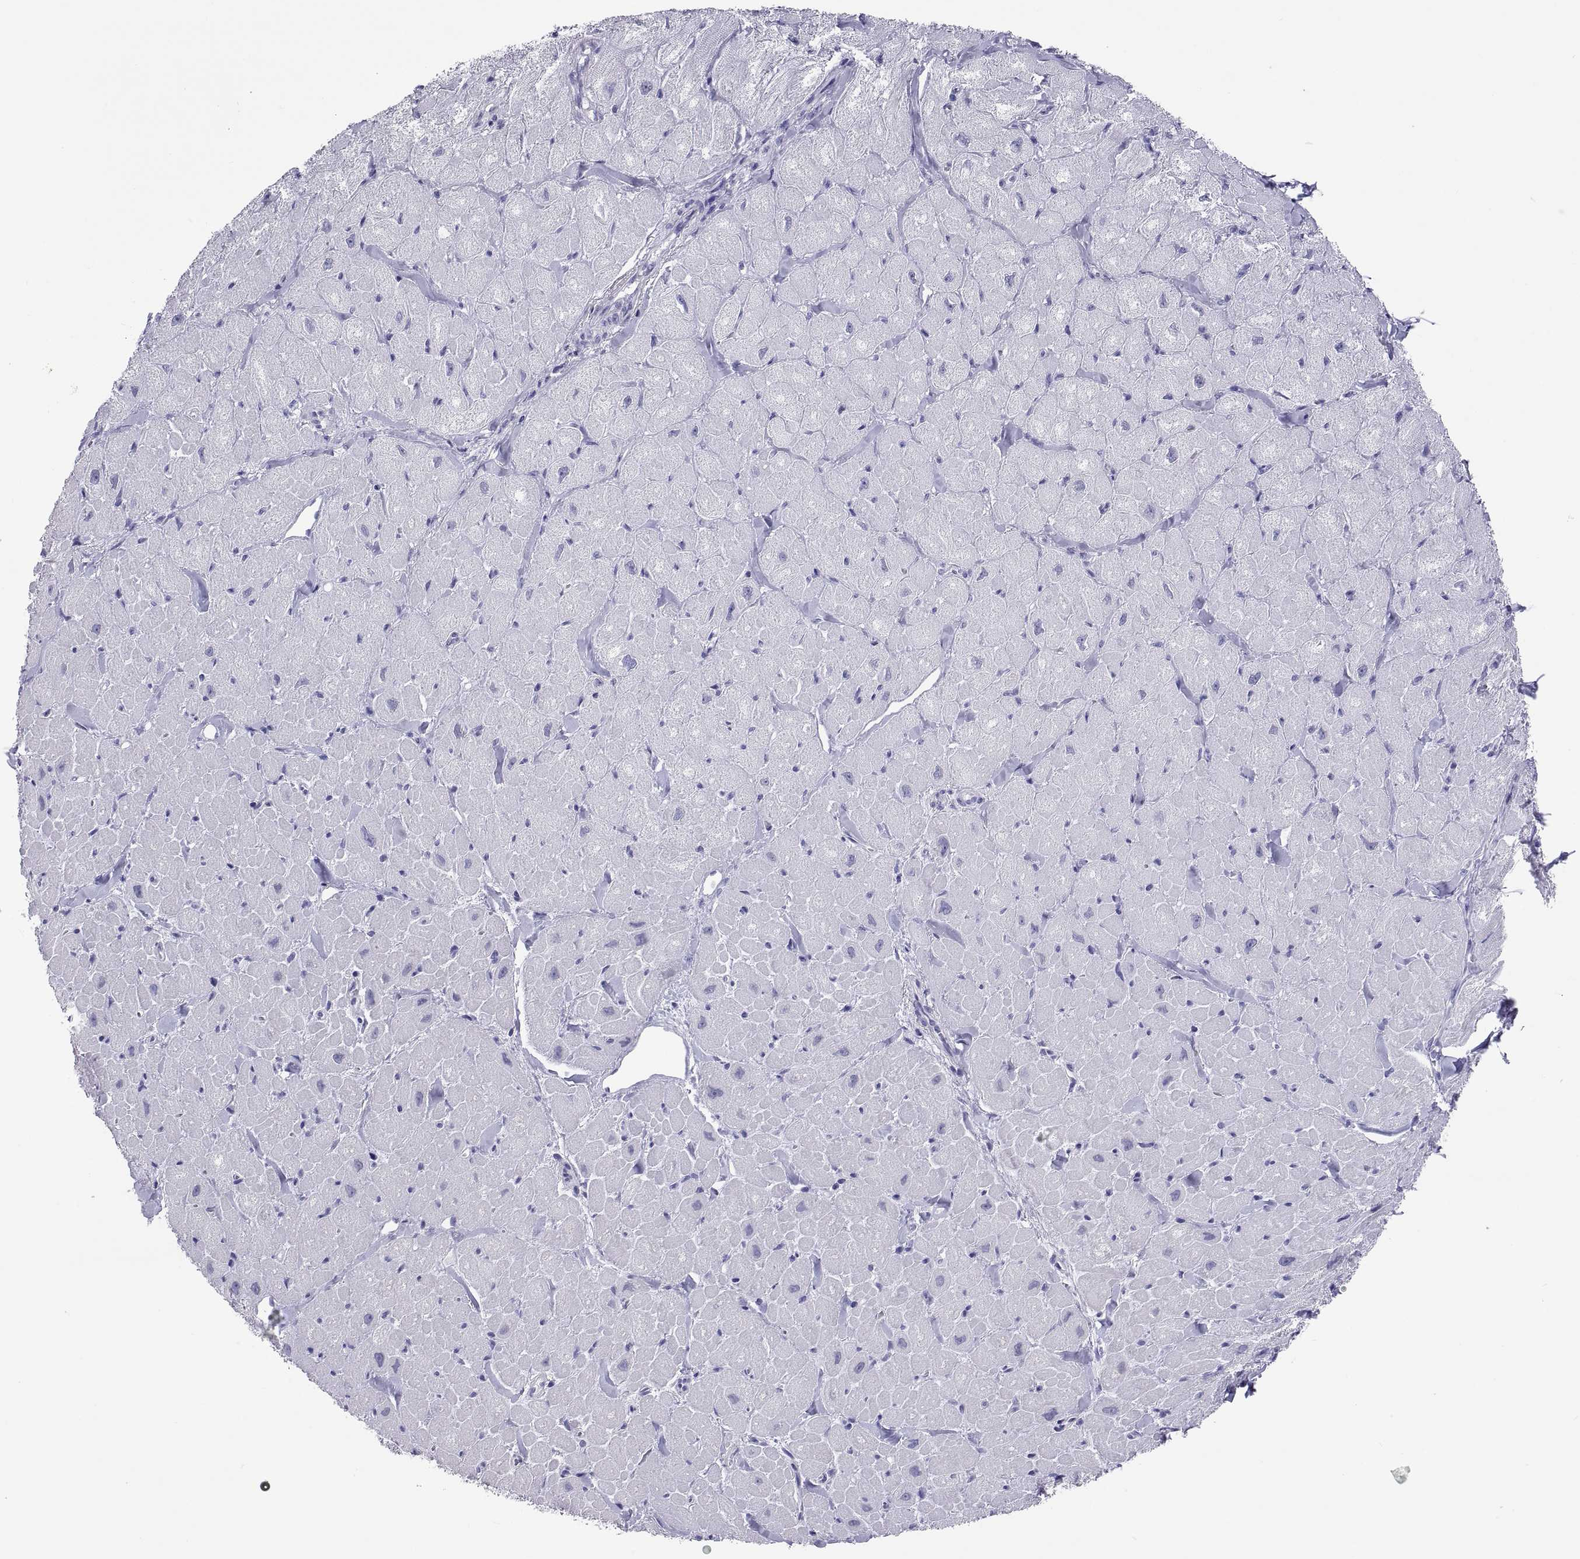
{"staining": {"intensity": "negative", "quantity": "none", "location": "none"}, "tissue": "heart muscle", "cell_type": "Cardiomyocytes", "image_type": "normal", "snomed": [{"axis": "morphology", "description": "Normal tissue, NOS"}, {"axis": "topography", "description": "Heart"}], "caption": "Immunohistochemistry (IHC) photomicrograph of normal heart muscle: heart muscle stained with DAB displays no significant protein positivity in cardiomyocytes. Nuclei are stained in blue.", "gene": "QRICH2", "patient": {"sex": "male", "age": 60}}